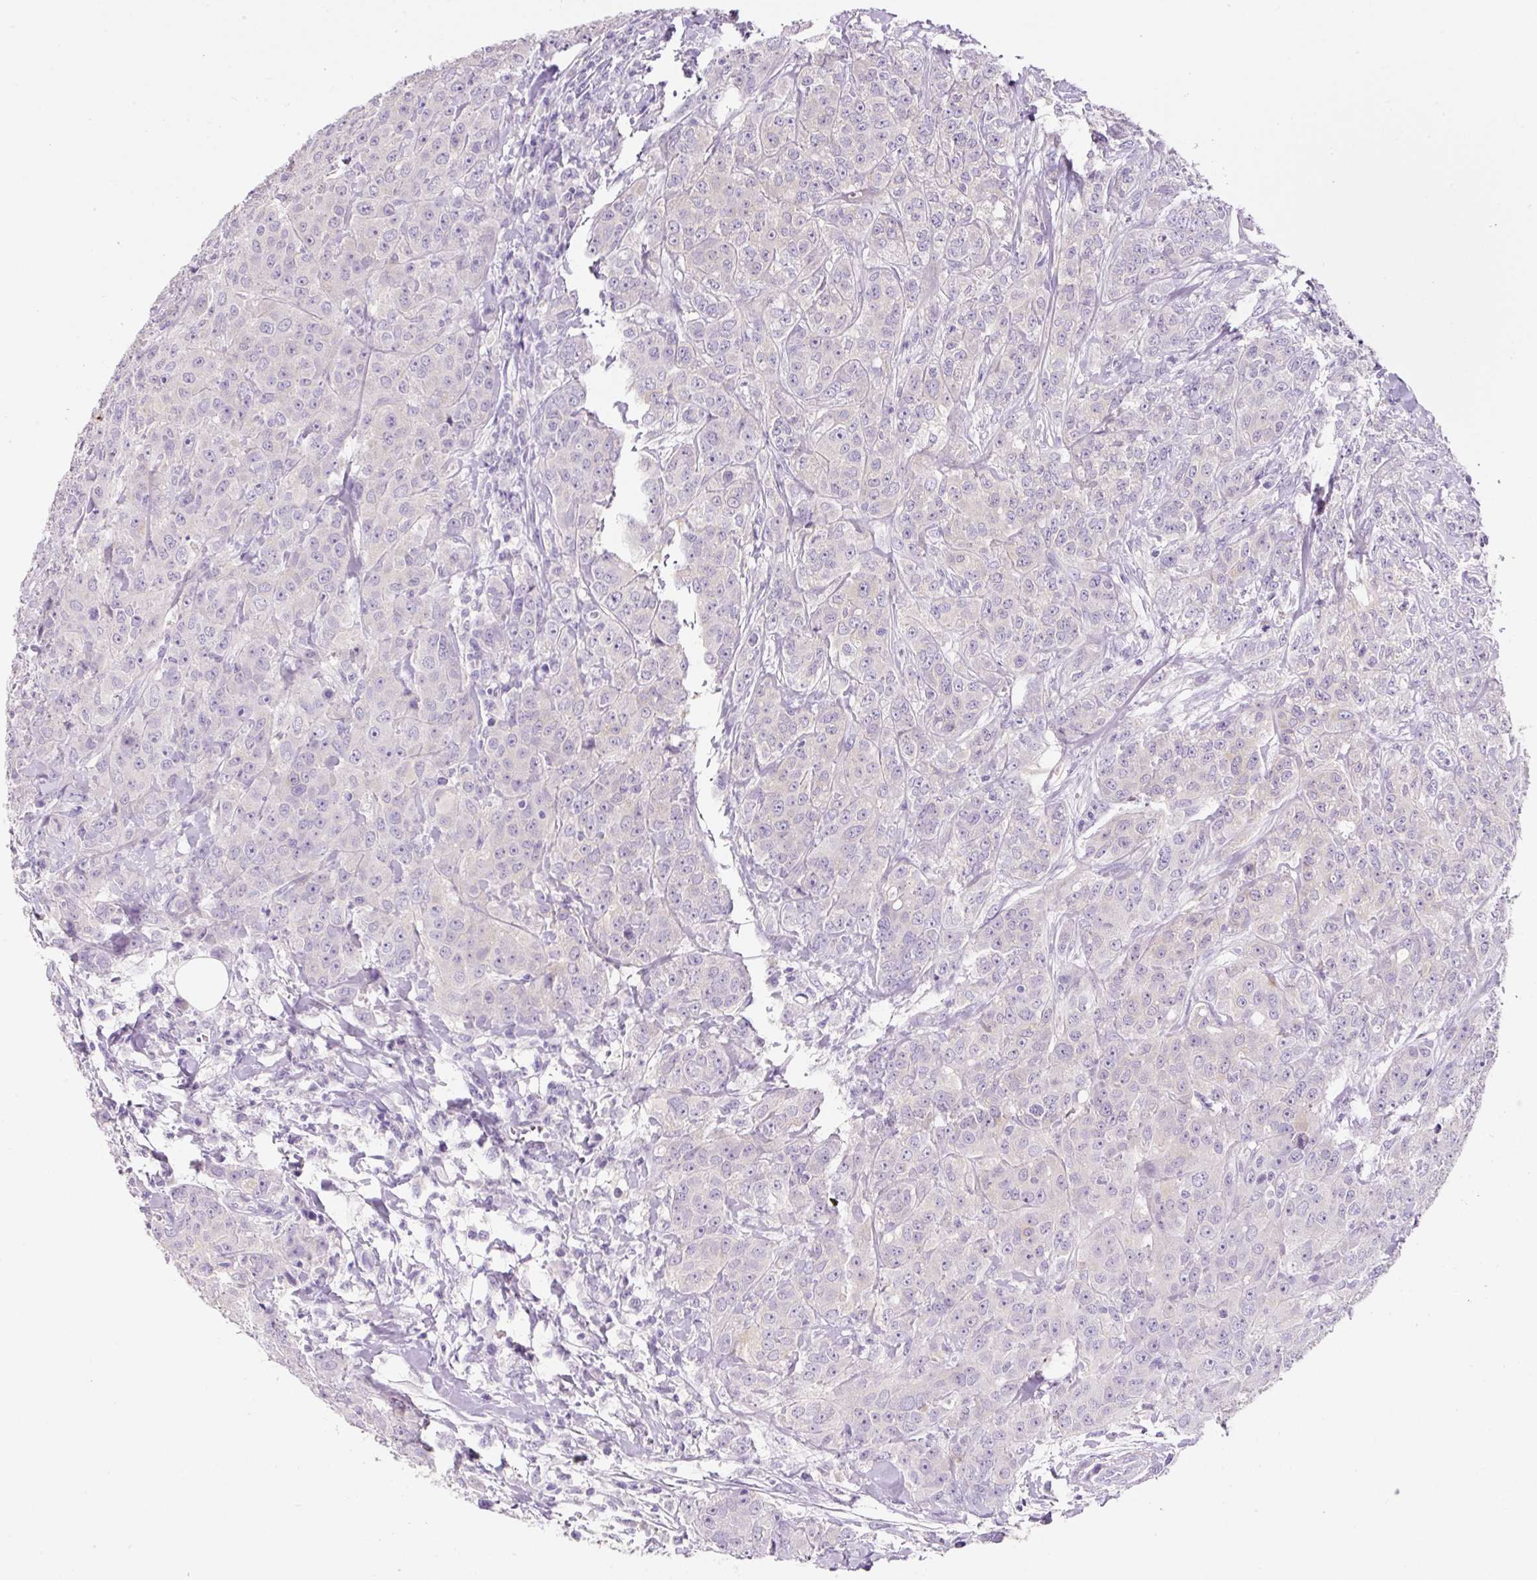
{"staining": {"intensity": "negative", "quantity": "none", "location": "none"}, "tissue": "breast cancer", "cell_type": "Tumor cells", "image_type": "cancer", "snomed": [{"axis": "morphology", "description": "Duct carcinoma"}, {"axis": "topography", "description": "Breast"}], "caption": "There is no significant expression in tumor cells of breast infiltrating ductal carcinoma. (Immunohistochemistry (ihc), brightfield microscopy, high magnification).", "gene": "SYP", "patient": {"sex": "female", "age": 43}}